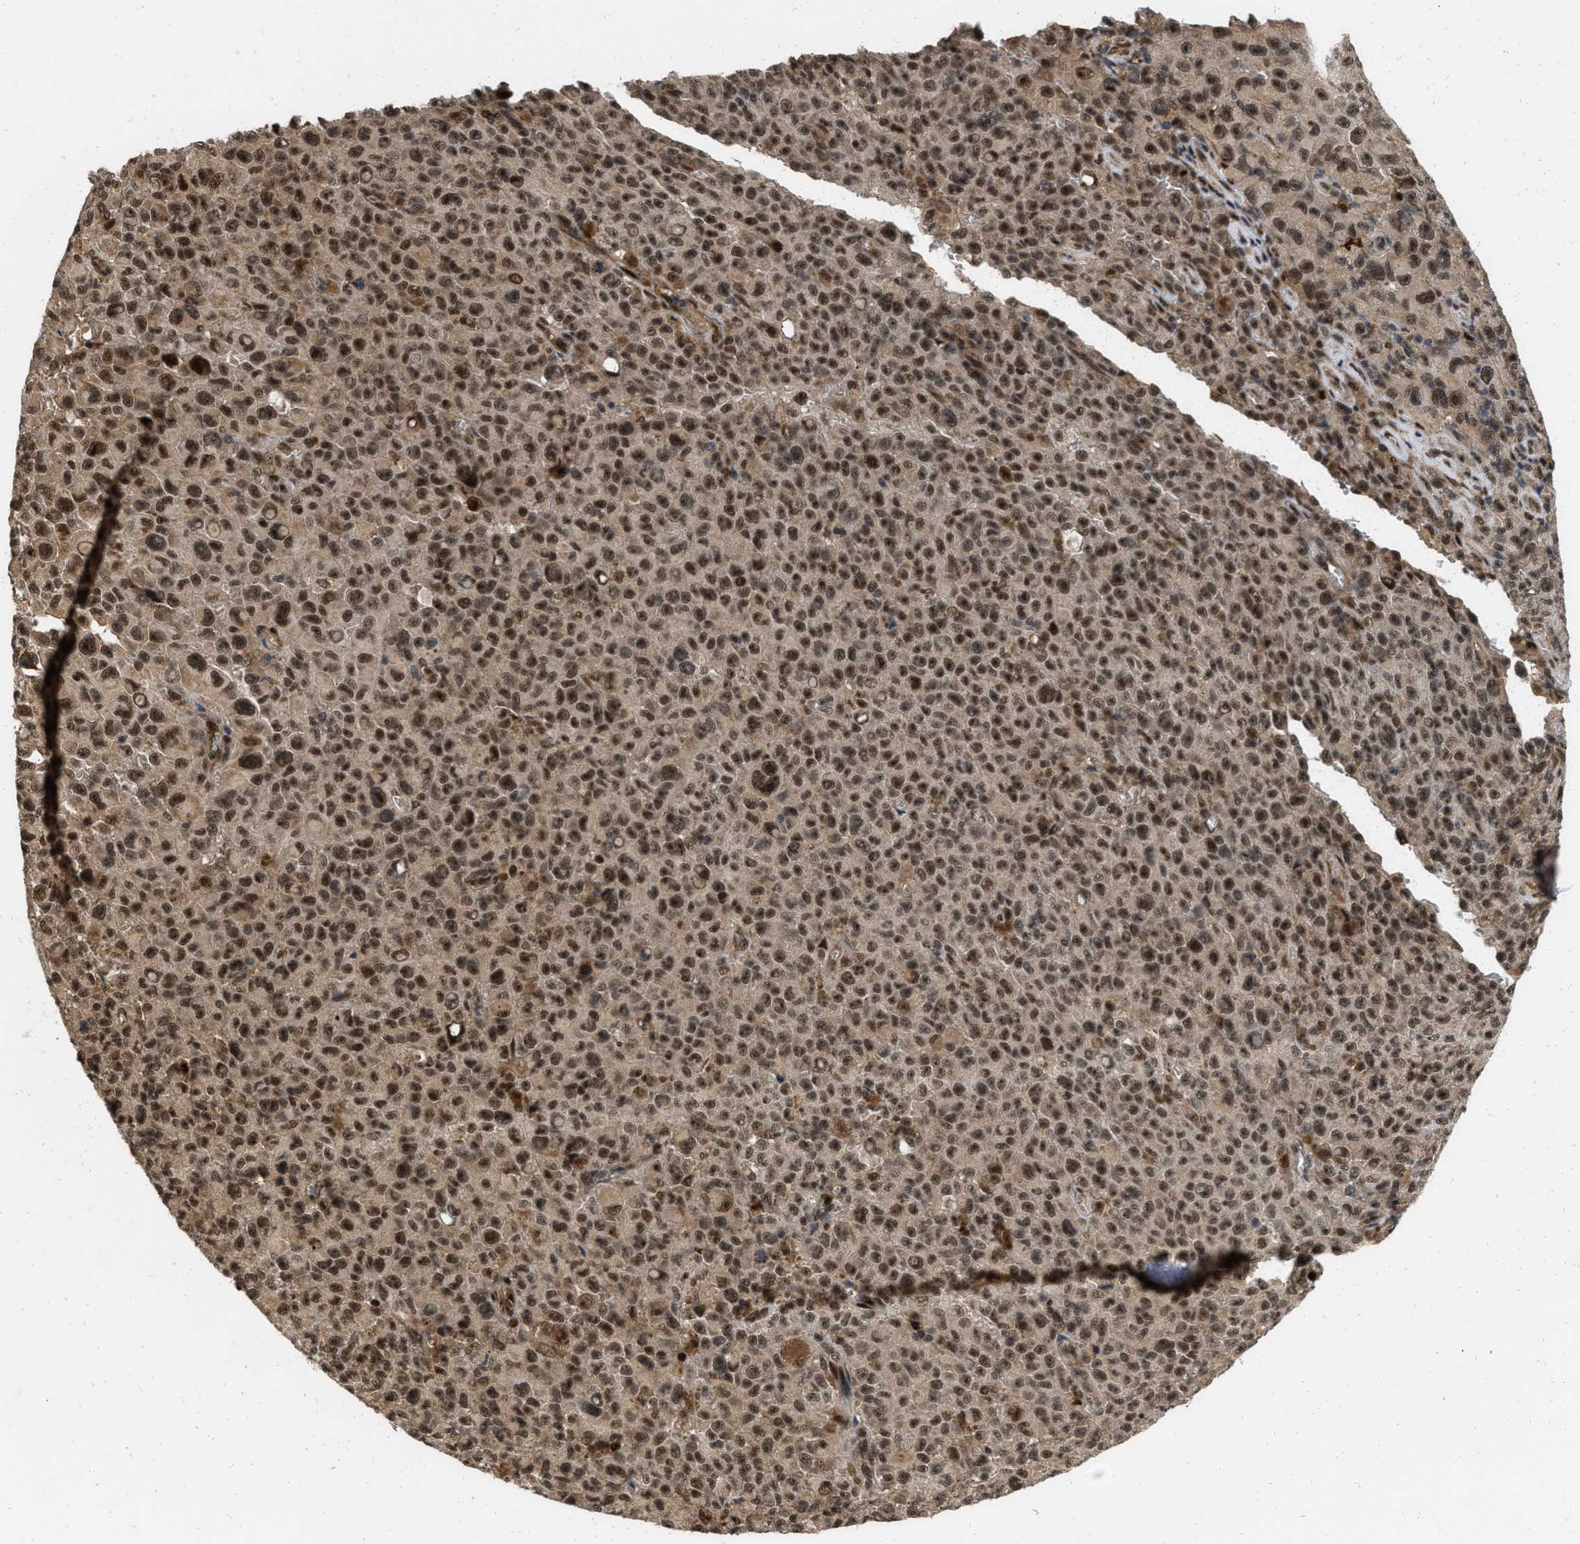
{"staining": {"intensity": "strong", "quantity": ">75%", "location": "nuclear"}, "tissue": "melanoma", "cell_type": "Tumor cells", "image_type": "cancer", "snomed": [{"axis": "morphology", "description": "Malignant melanoma, NOS"}, {"axis": "topography", "description": "Skin"}], "caption": "Immunohistochemical staining of melanoma reveals strong nuclear protein expression in about >75% of tumor cells. The staining was performed using DAB, with brown indicating positive protein expression. Nuclei are stained blue with hematoxylin.", "gene": "ANKRD11", "patient": {"sex": "female", "age": 82}}